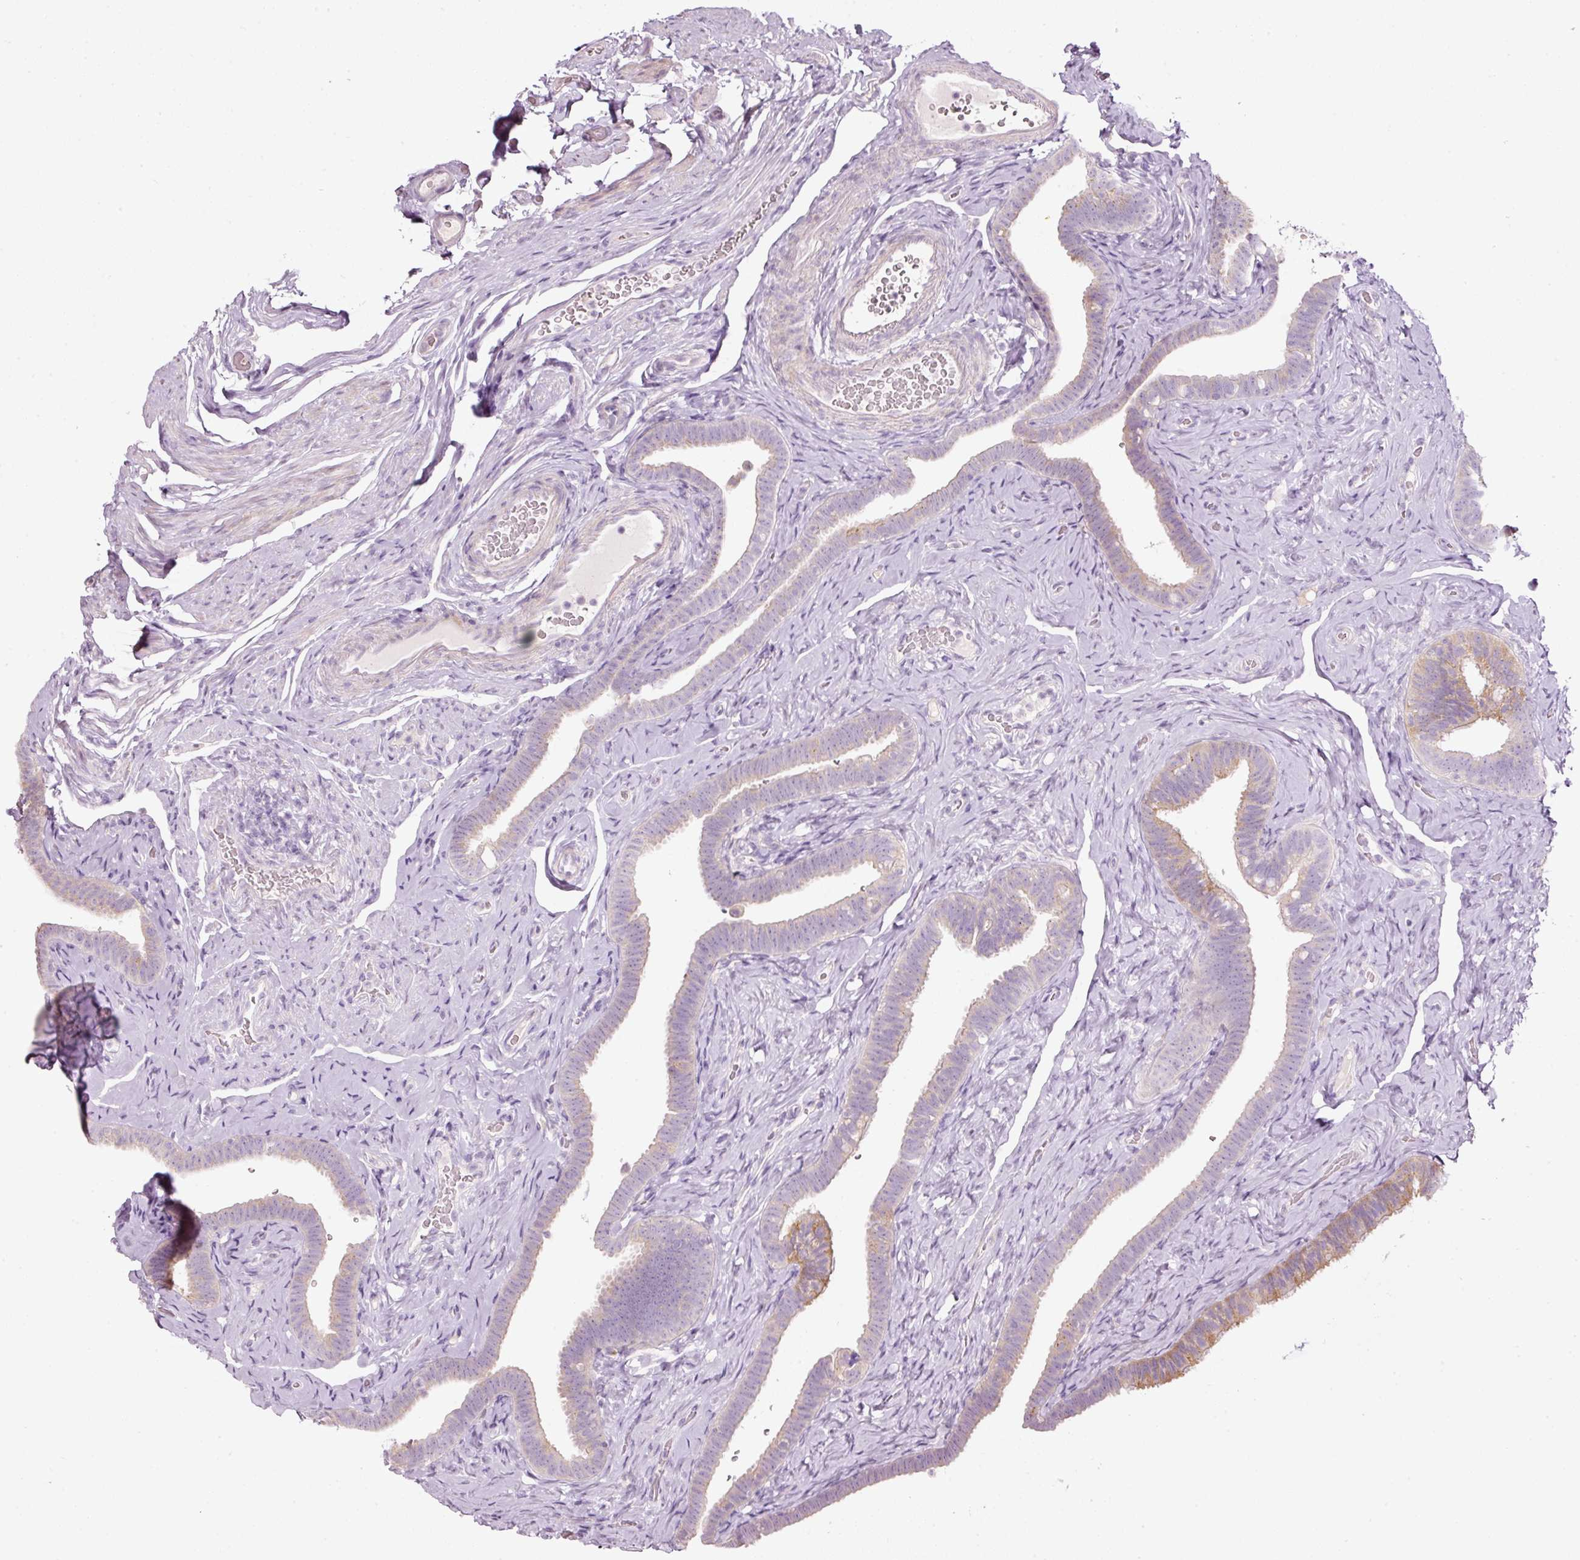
{"staining": {"intensity": "moderate", "quantity": "25%-75%", "location": "cytoplasmic/membranous"}, "tissue": "fallopian tube", "cell_type": "Glandular cells", "image_type": "normal", "snomed": [{"axis": "morphology", "description": "Normal tissue, NOS"}, {"axis": "topography", "description": "Fallopian tube"}], "caption": "Immunohistochemical staining of benign fallopian tube exhibits moderate cytoplasmic/membranous protein expression in about 25%-75% of glandular cells.", "gene": "PDXDC1", "patient": {"sex": "female", "age": 69}}